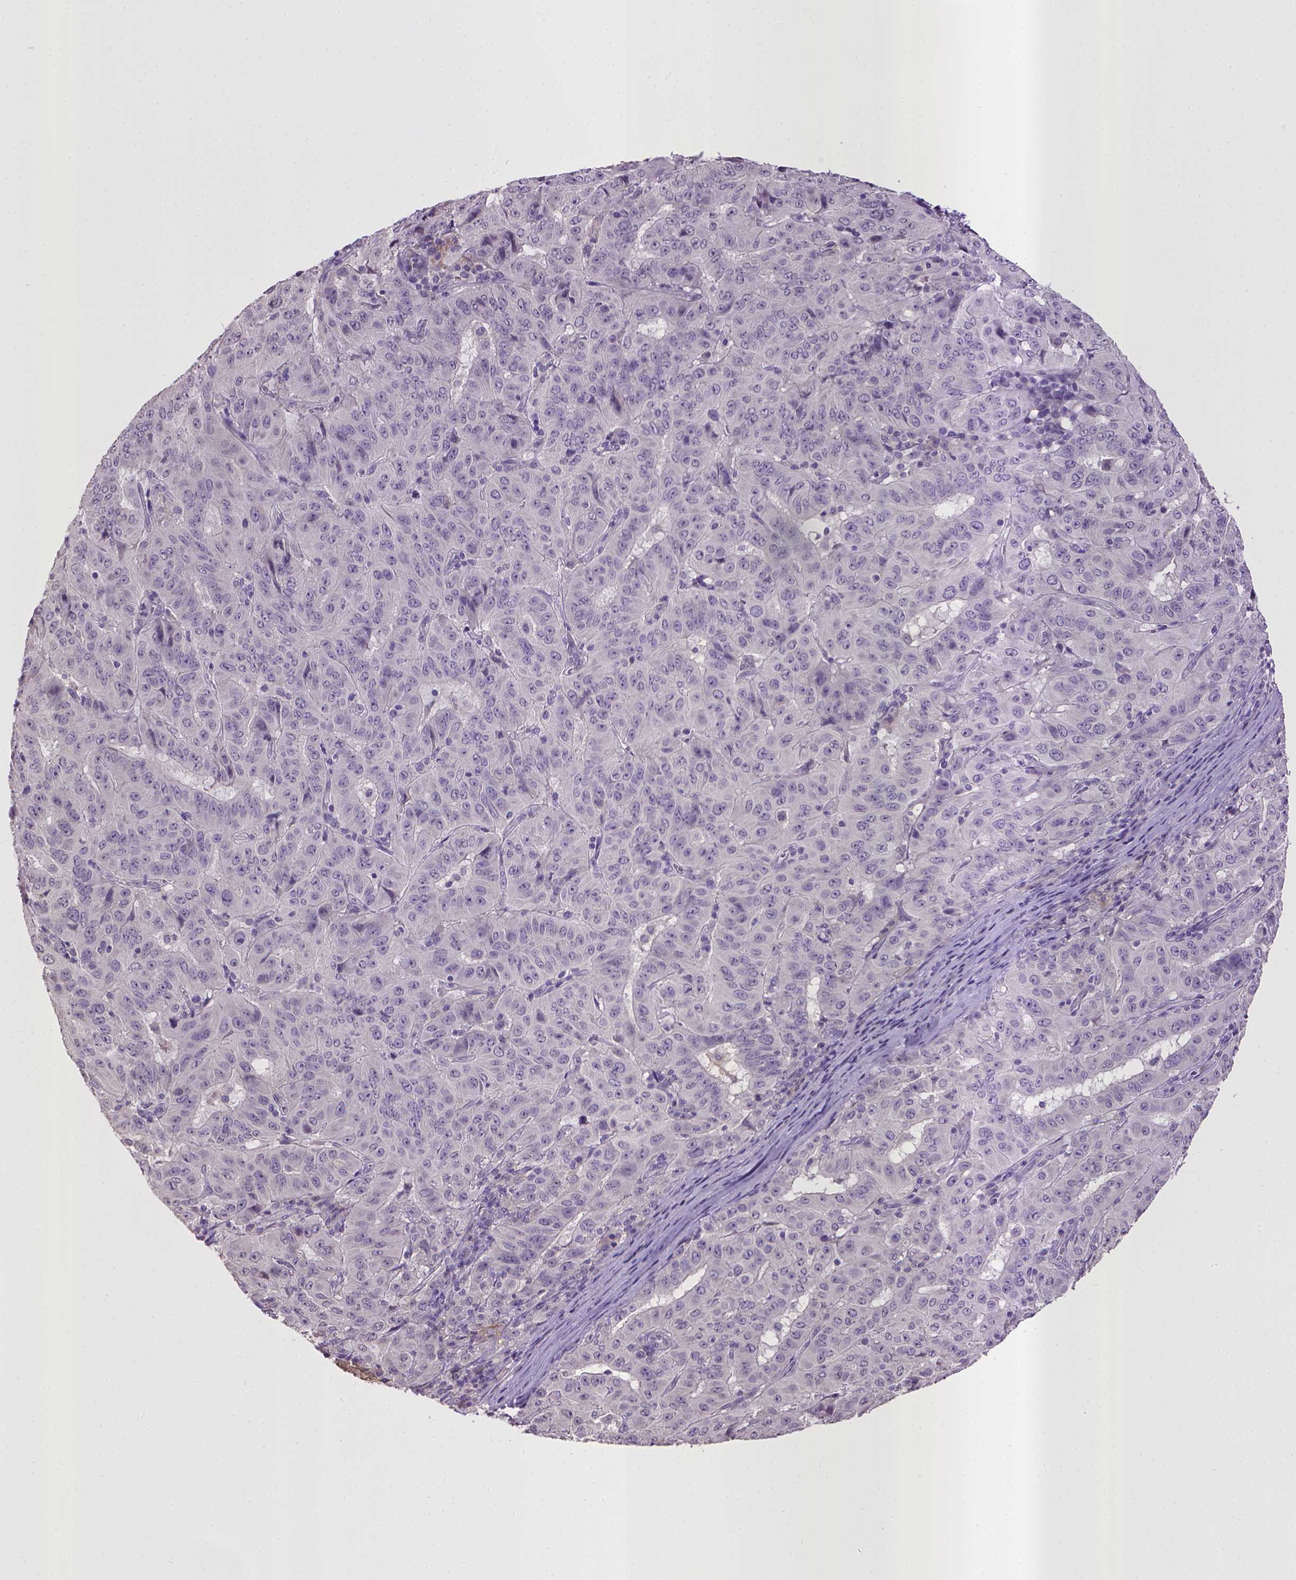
{"staining": {"intensity": "negative", "quantity": "none", "location": "none"}, "tissue": "pancreatic cancer", "cell_type": "Tumor cells", "image_type": "cancer", "snomed": [{"axis": "morphology", "description": "Adenocarcinoma, NOS"}, {"axis": "topography", "description": "Pancreas"}], "caption": "The immunohistochemistry (IHC) micrograph has no significant positivity in tumor cells of pancreatic cancer tissue.", "gene": "CPM", "patient": {"sex": "male", "age": 63}}